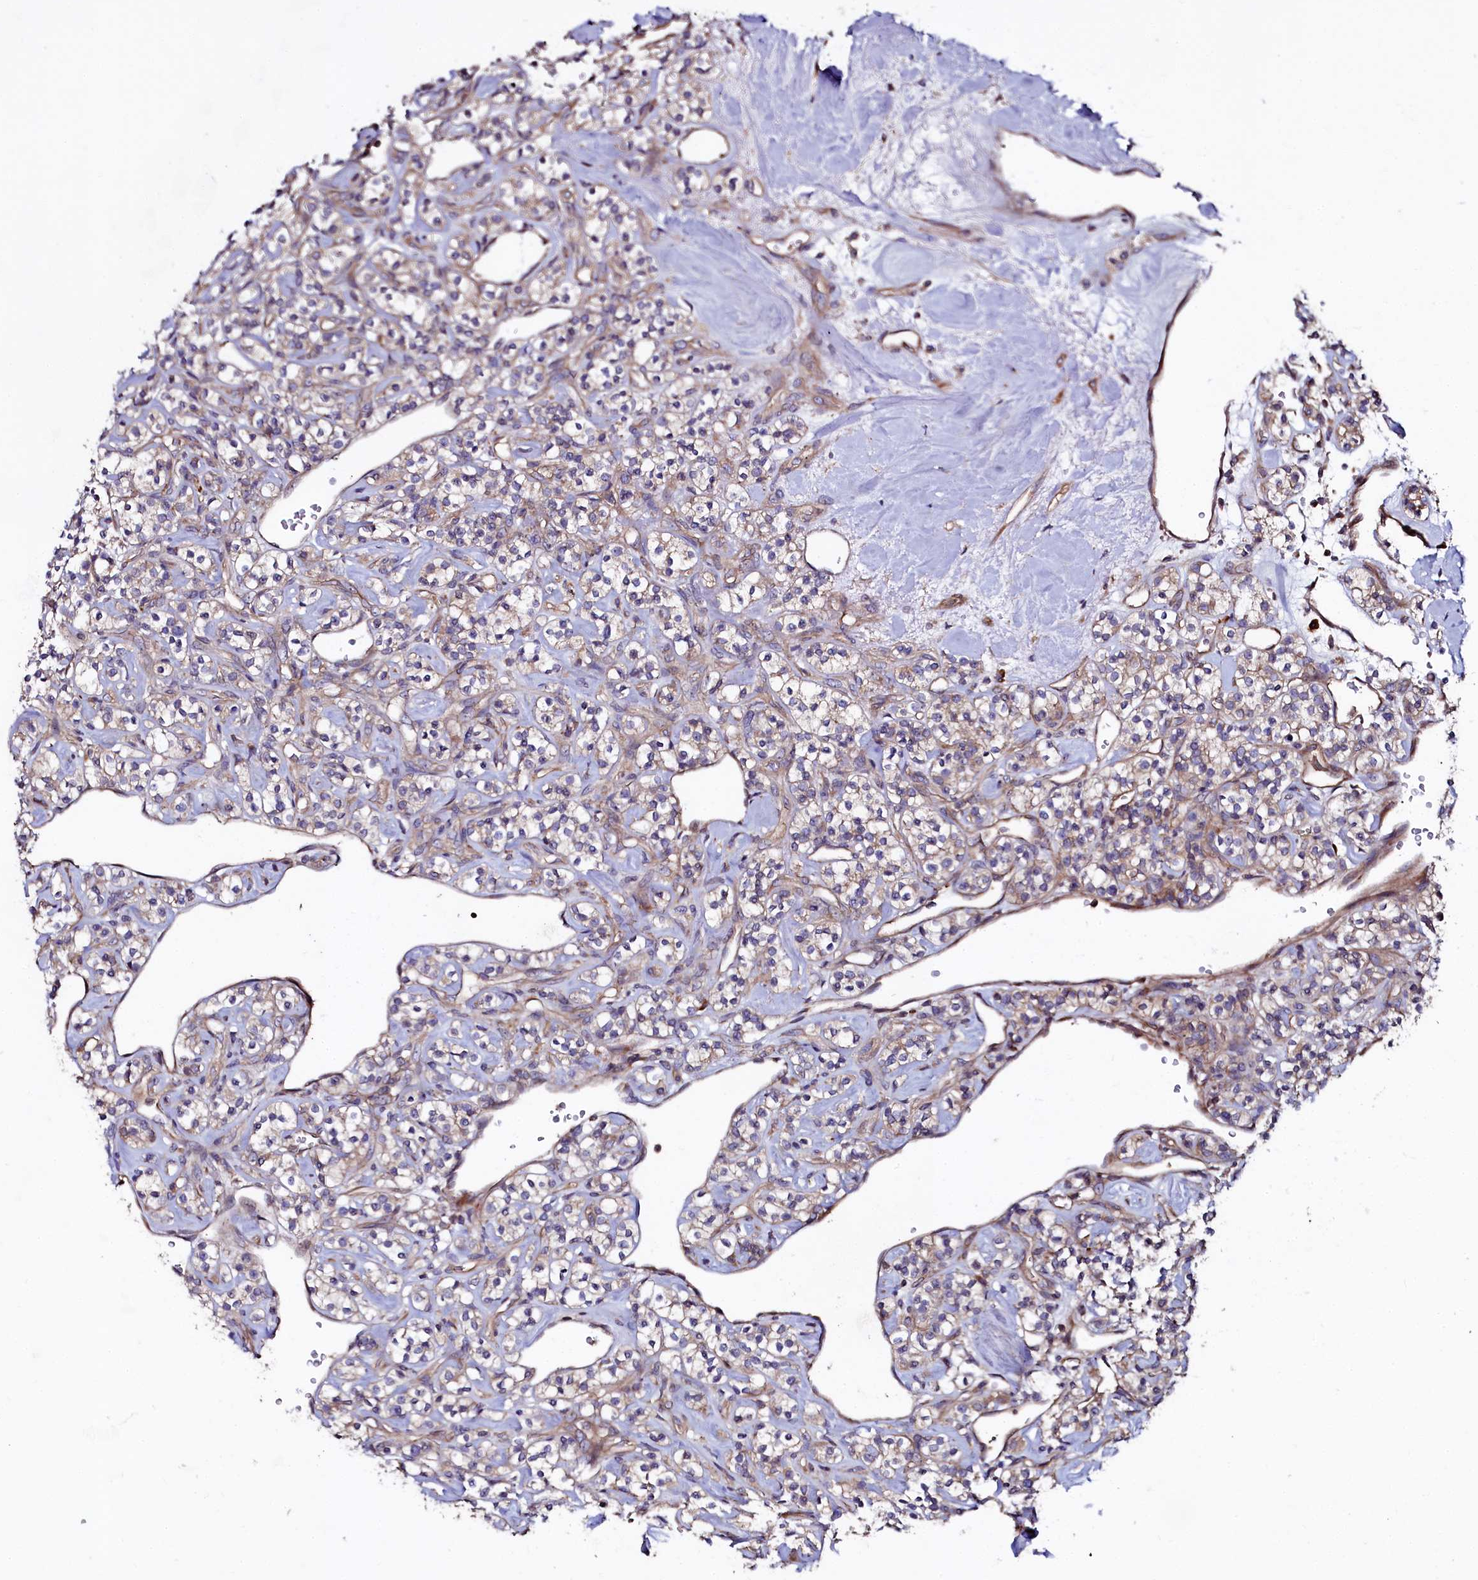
{"staining": {"intensity": "weak", "quantity": "25%-75%", "location": "cytoplasmic/membranous"}, "tissue": "renal cancer", "cell_type": "Tumor cells", "image_type": "cancer", "snomed": [{"axis": "morphology", "description": "Adenocarcinoma, NOS"}, {"axis": "topography", "description": "Kidney"}], "caption": "Renal adenocarcinoma stained for a protein displays weak cytoplasmic/membranous positivity in tumor cells.", "gene": "USPL1", "patient": {"sex": "male", "age": 77}}